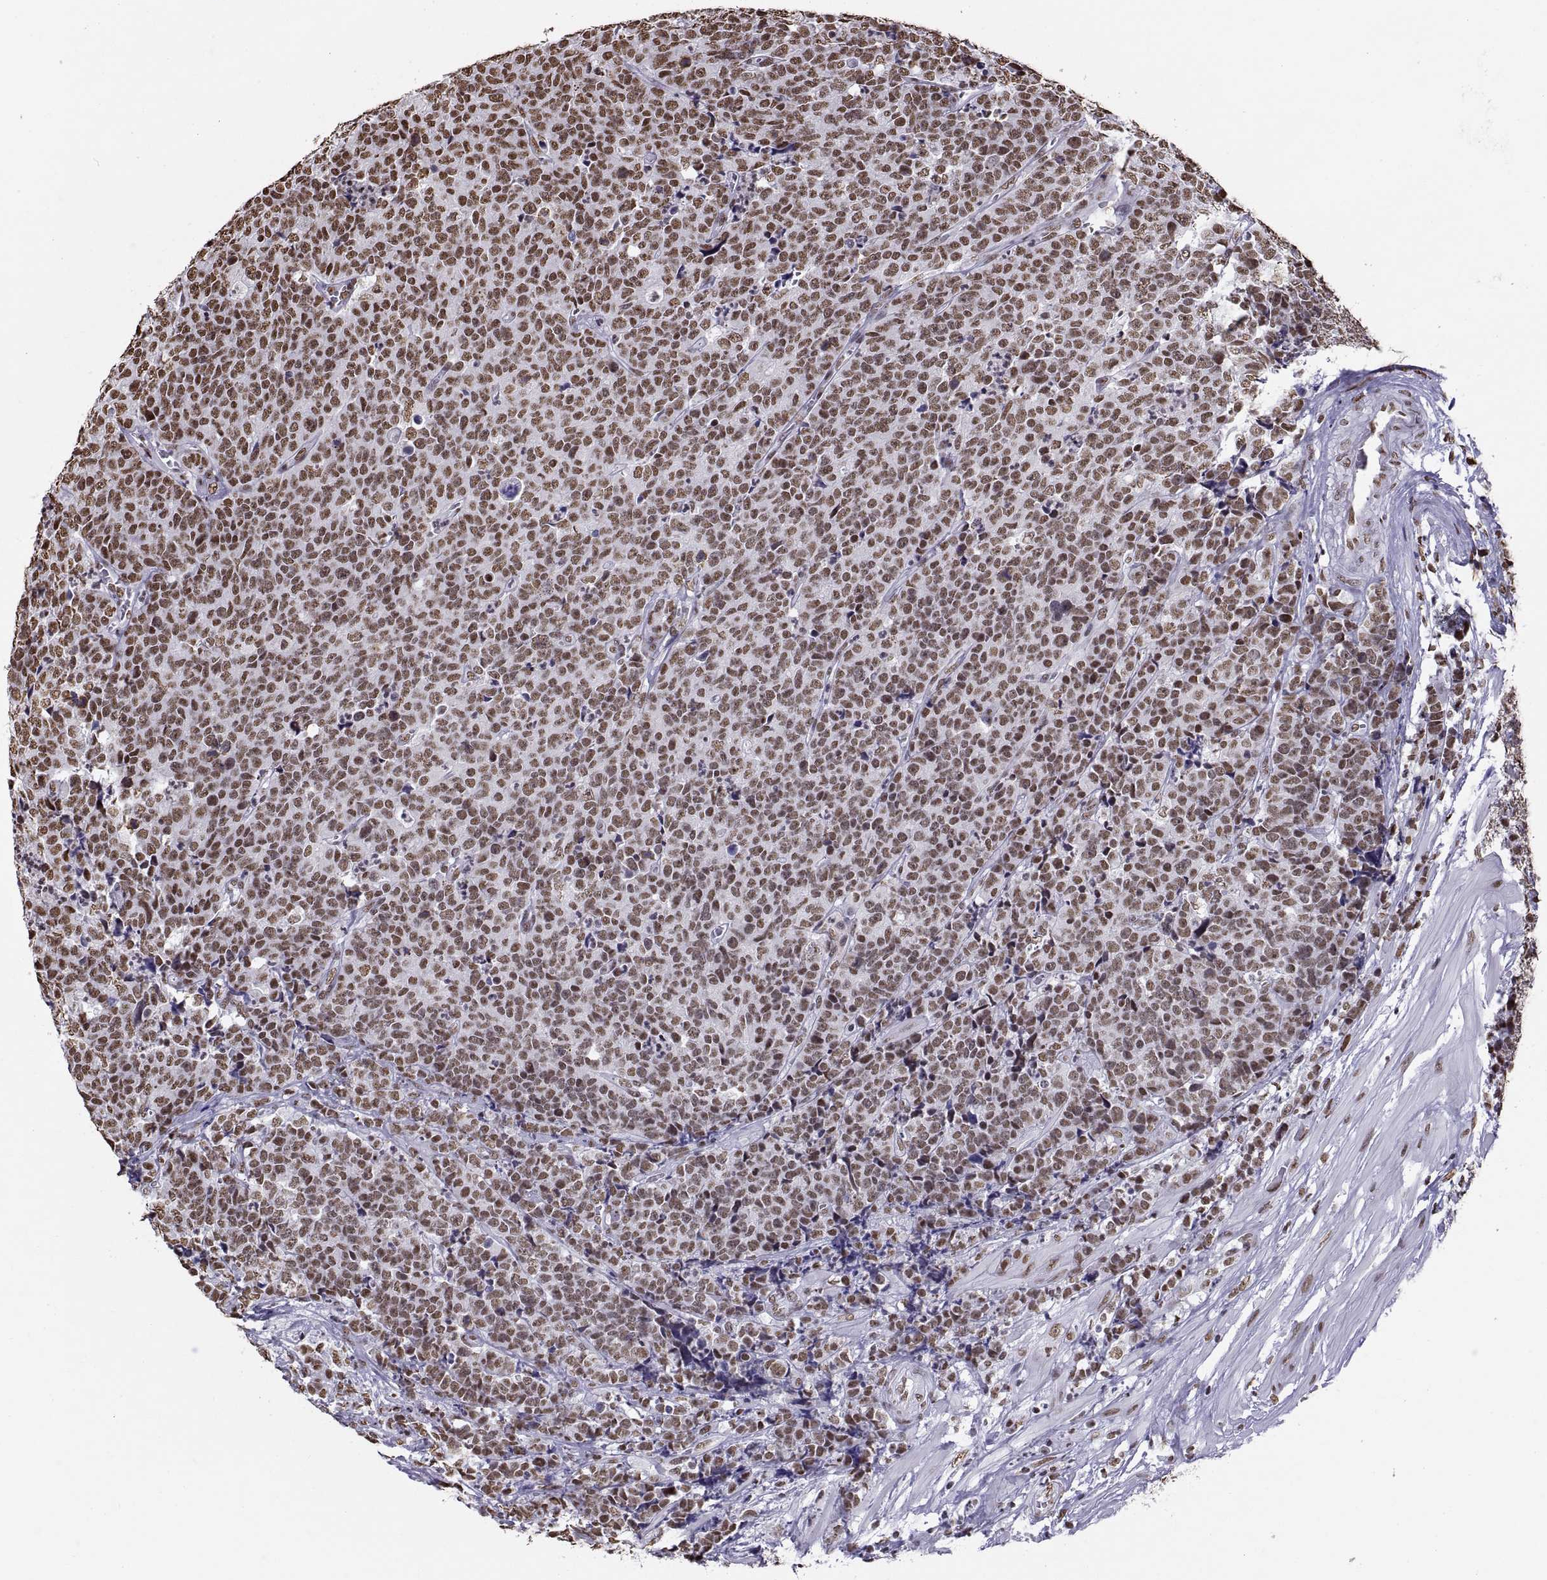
{"staining": {"intensity": "moderate", "quantity": "25%-75%", "location": "nuclear"}, "tissue": "prostate cancer", "cell_type": "Tumor cells", "image_type": "cancer", "snomed": [{"axis": "morphology", "description": "Adenocarcinoma, NOS"}, {"axis": "topography", "description": "Prostate"}], "caption": "This is an image of IHC staining of adenocarcinoma (prostate), which shows moderate expression in the nuclear of tumor cells.", "gene": "SNAI1", "patient": {"sex": "male", "age": 67}}